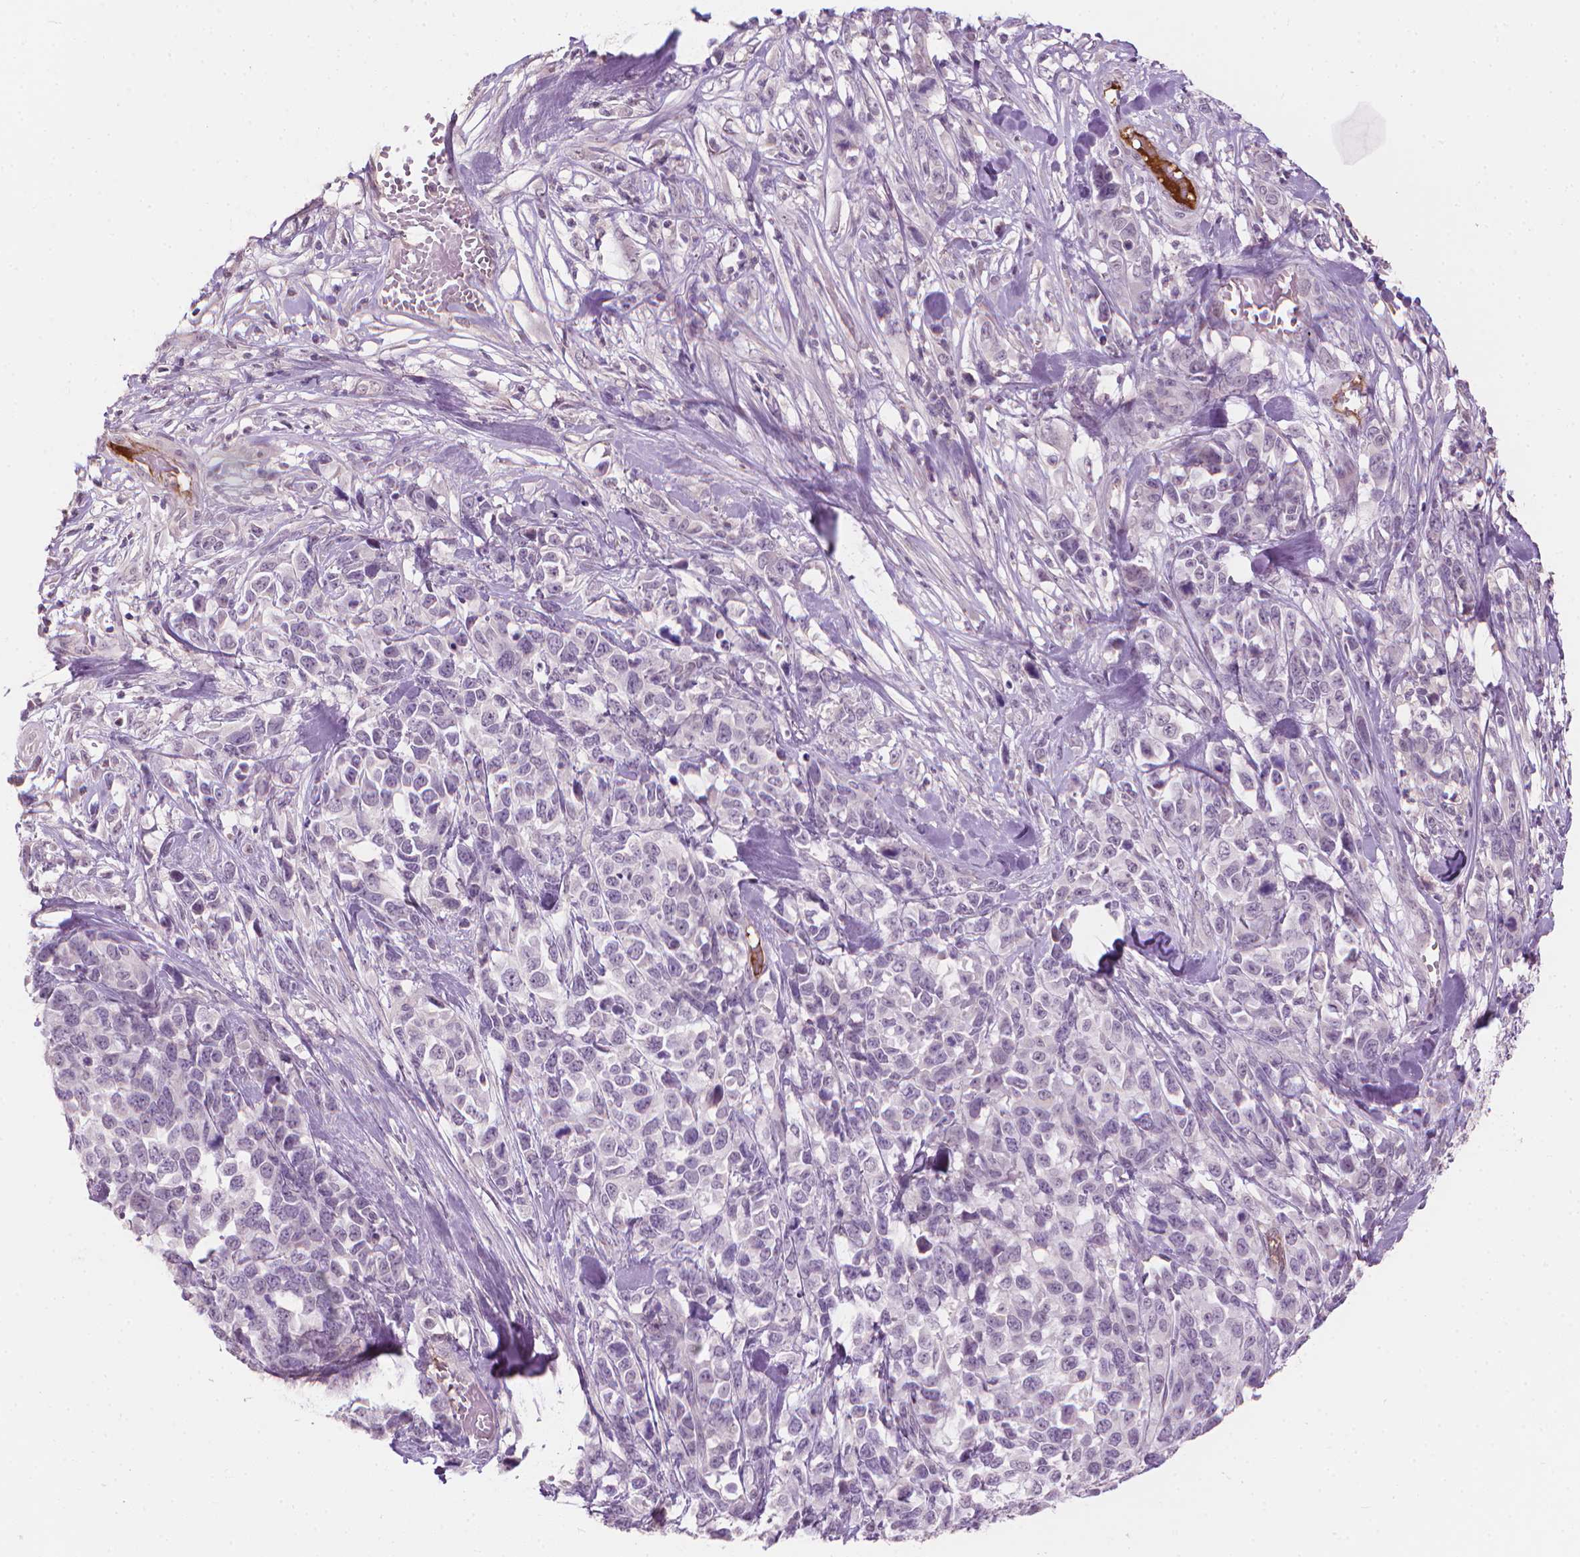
{"staining": {"intensity": "negative", "quantity": "none", "location": "none"}, "tissue": "melanoma", "cell_type": "Tumor cells", "image_type": "cancer", "snomed": [{"axis": "morphology", "description": "Malignant melanoma, Metastatic site"}, {"axis": "topography", "description": "Skin"}], "caption": "A histopathology image of malignant melanoma (metastatic site) stained for a protein displays no brown staining in tumor cells.", "gene": "SAXO2", "patient": {"sex": "male", "age": 84}}